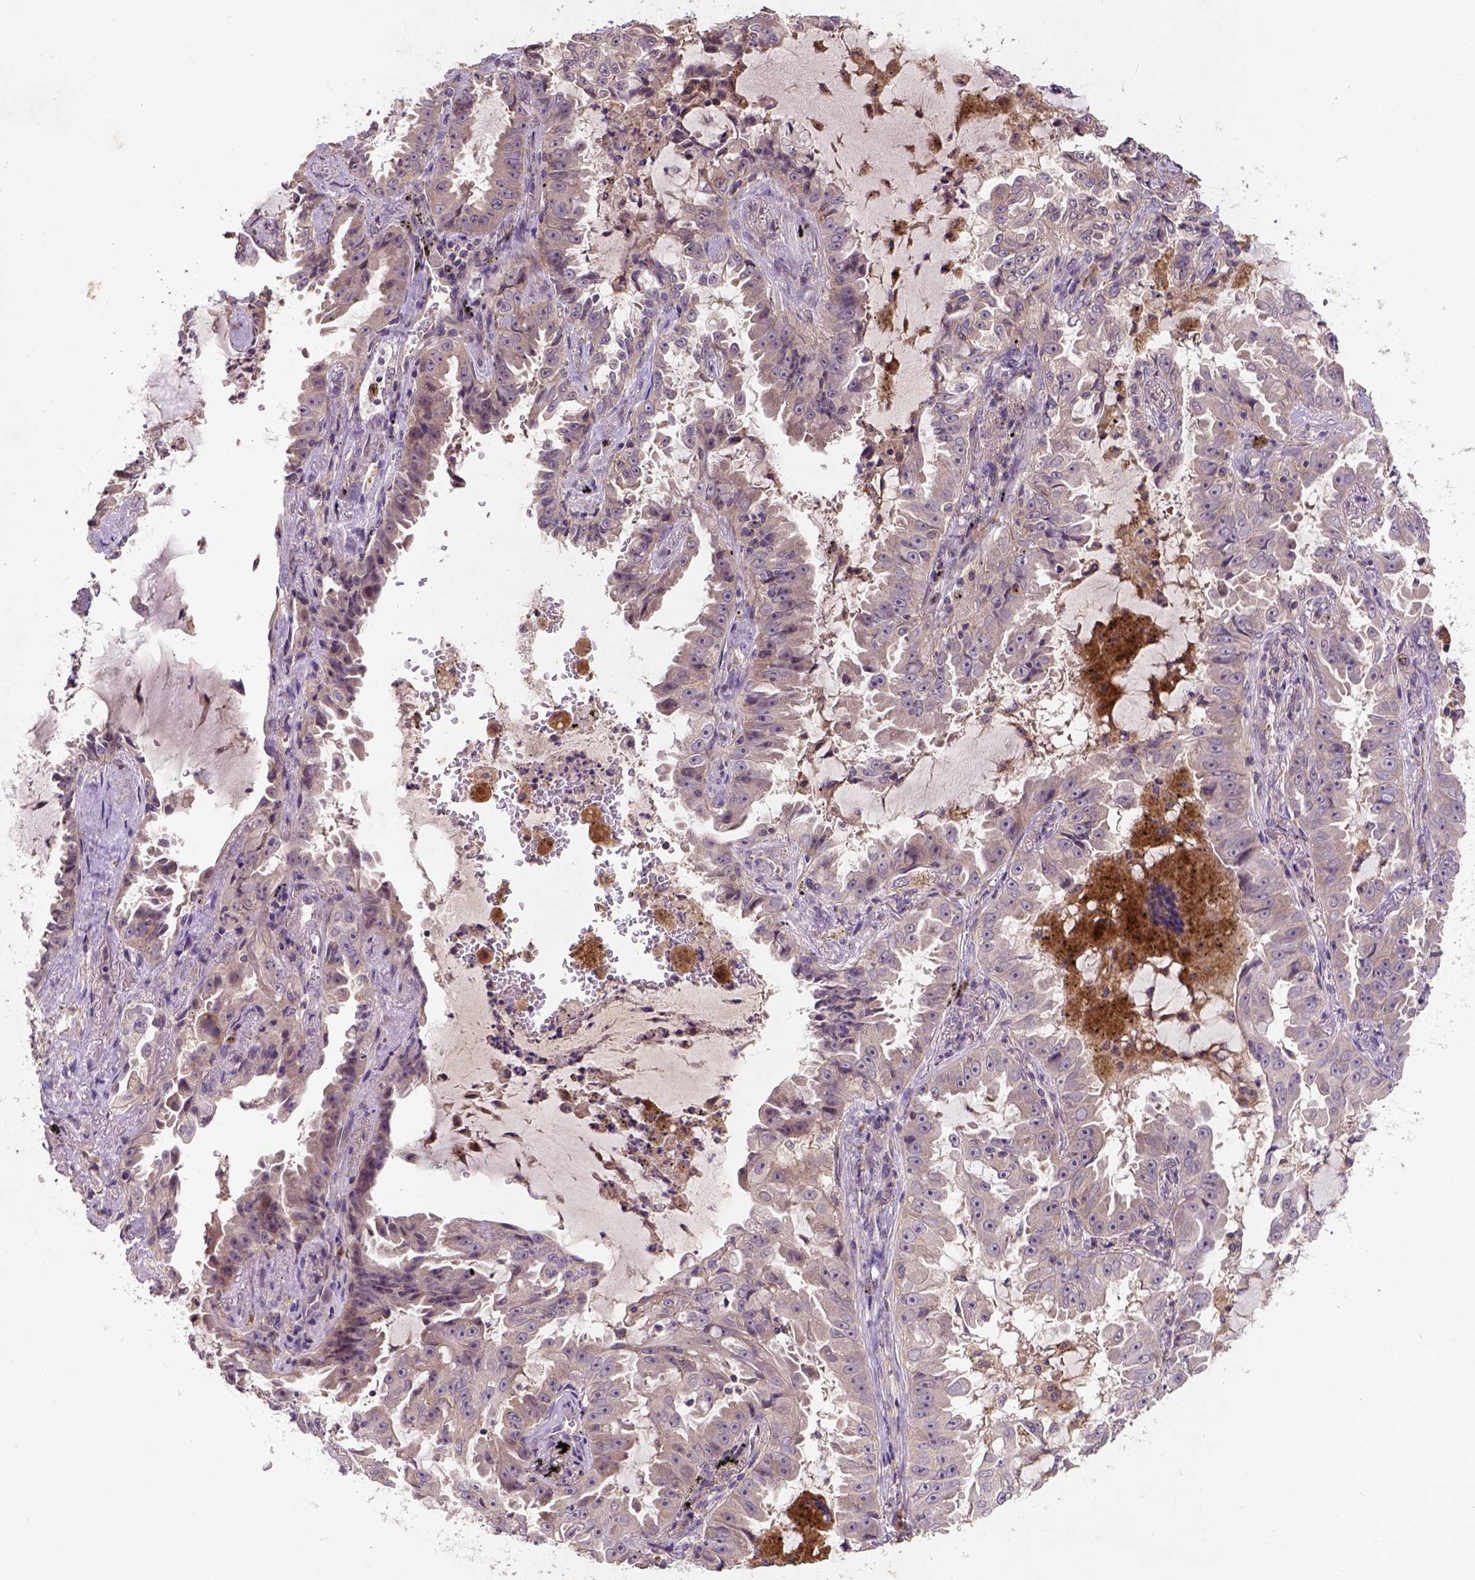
{"staining": {"intensity": "weak", "quantity": "25%-75%", "location": "cytoplasmic/membranous"}, "tissue": "lung cancer", "cell_type": "Tumor cells", "image_type": "cancer", "snomed": [{"axis": "morphology", "description": "Adenocarcinoma, NOS"}, {"axis": "topography", "description": "Lung"}], "caption": "The image exhibits immunohistochemical staining of lung cancer. There is weak cytoplasmic/membranous positivity is seen in approximately 25%-75% of tumor cells.", "gene": "KBTBD8", "patient": {"sex": "female", "age": 52}}